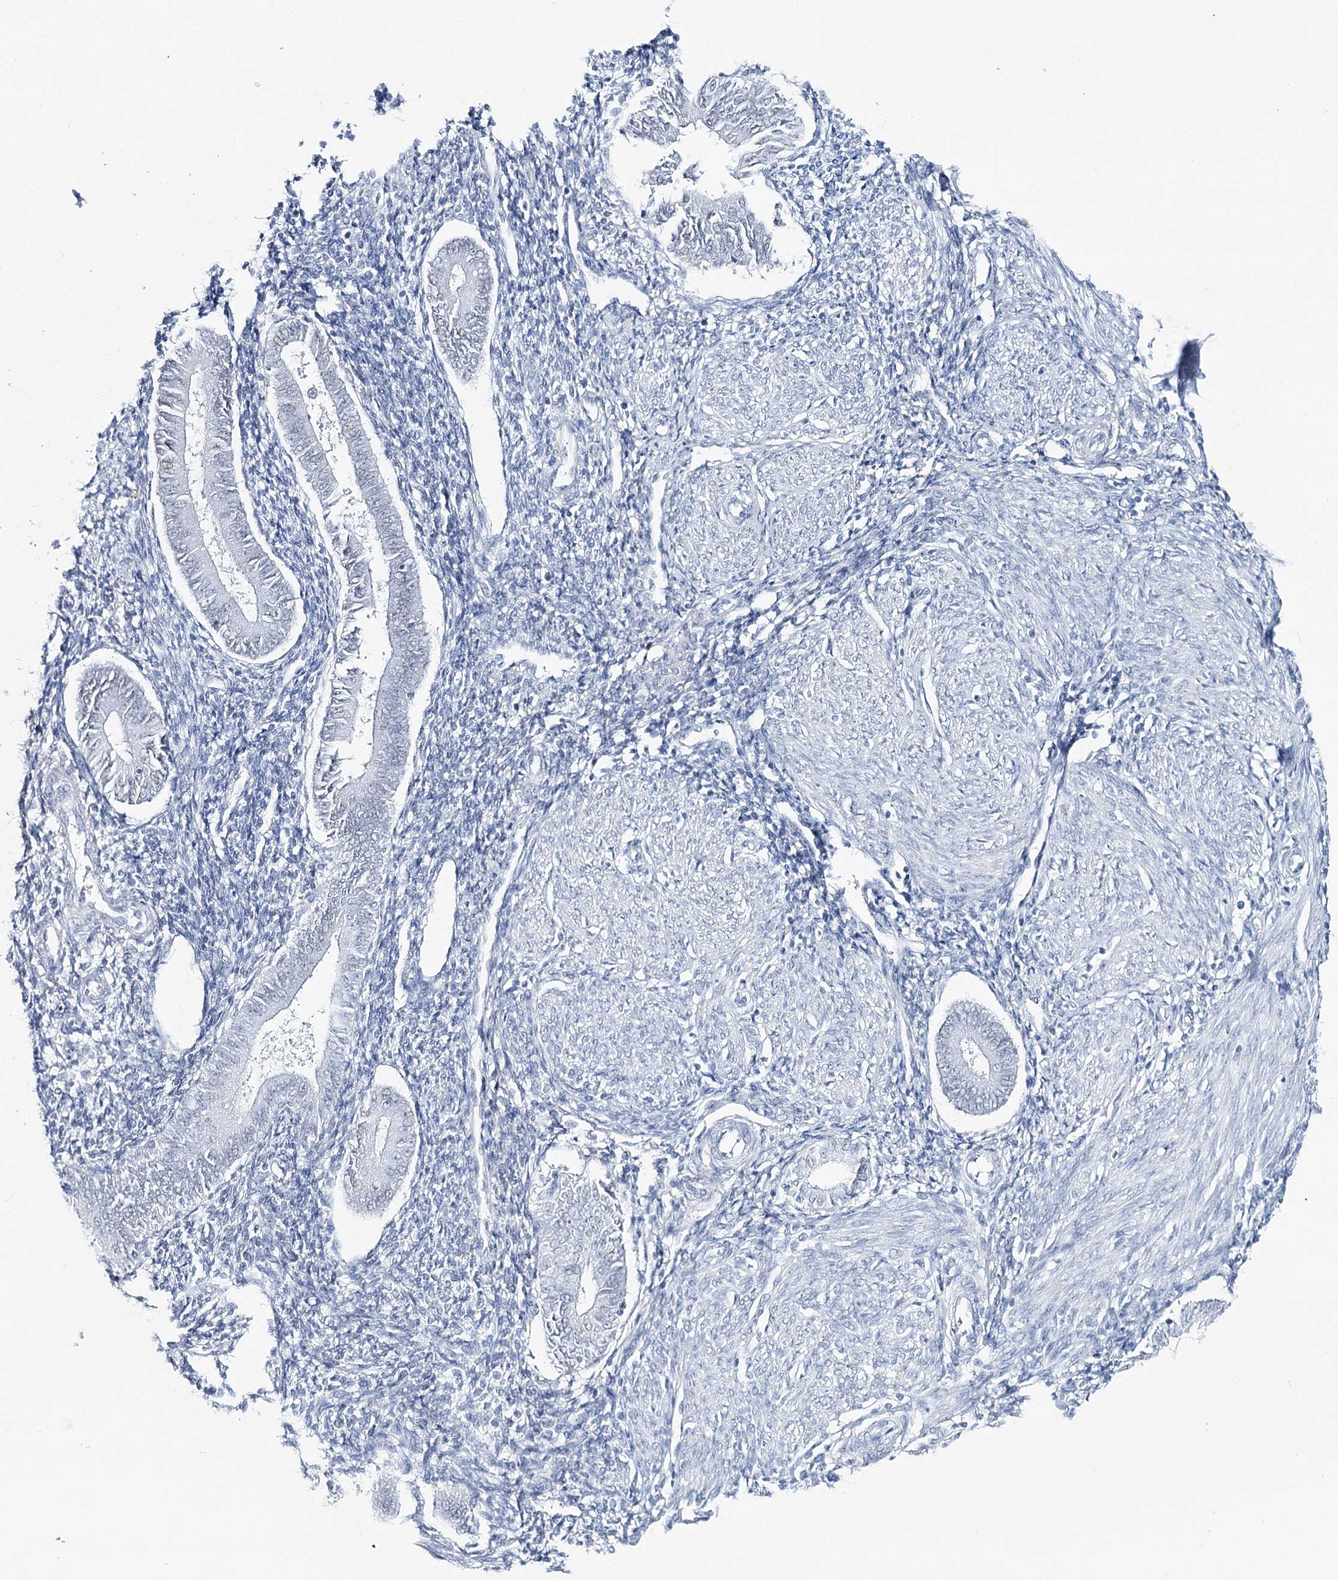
{"staining": {"intensity": "negative", "quantity": "none", "location": "none"}, "tissue": "endometrium", "cell_type": "Cells in endometrial stroma", "image_type": "normal", "snomed": [{"axis": "morphology", "description": "Normal tissue, NOS"}, {"axis": "topography", "description": "Uterus"}, {"axis": "topography", "description": "Endometrium"}], "caption": "Endometrium stained for a protein using IHC demonstrates no staining cells in endometrial stroma.", "gene": "ZC3H8", "patient": {"sex": "female", "age": 48}}